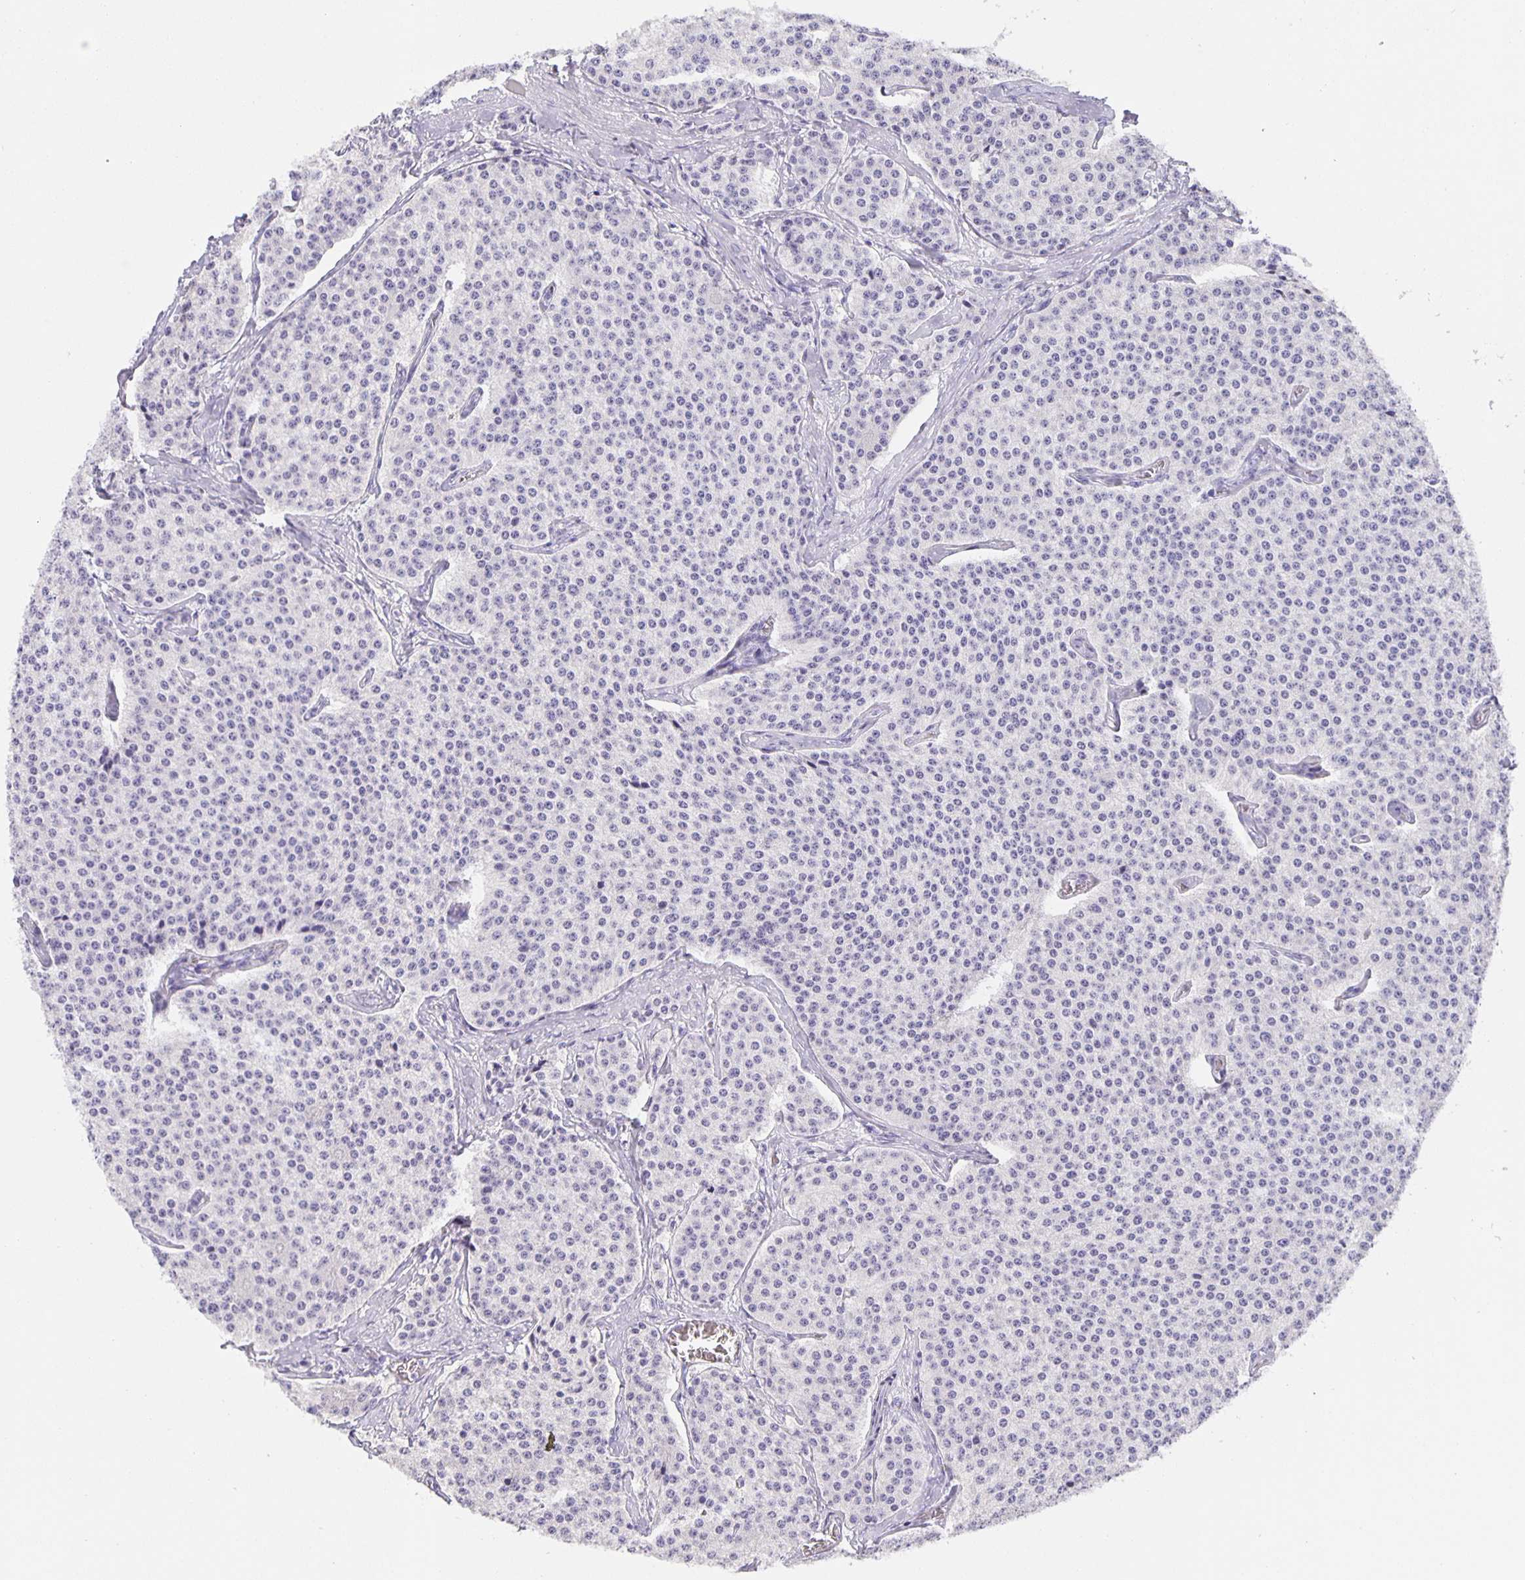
{"staining": {"intensity": "negative", "quantity": "none", "location": "none"}, "tissue": "carcinoid", "cell_type": "Tumor cells", "image_type": "cancer", "snomed": [{"axis": "morphology", "description": "Carcinoid, malignant, NOS"}, {"axis": "topography", "description": "Small intestine"}], "caption": "Protein analysis of carcinoid demonstrates no significant staining in tumor cells.", "gene": "GUCA2A", "patient": {"sex": "female", "age": 64}}